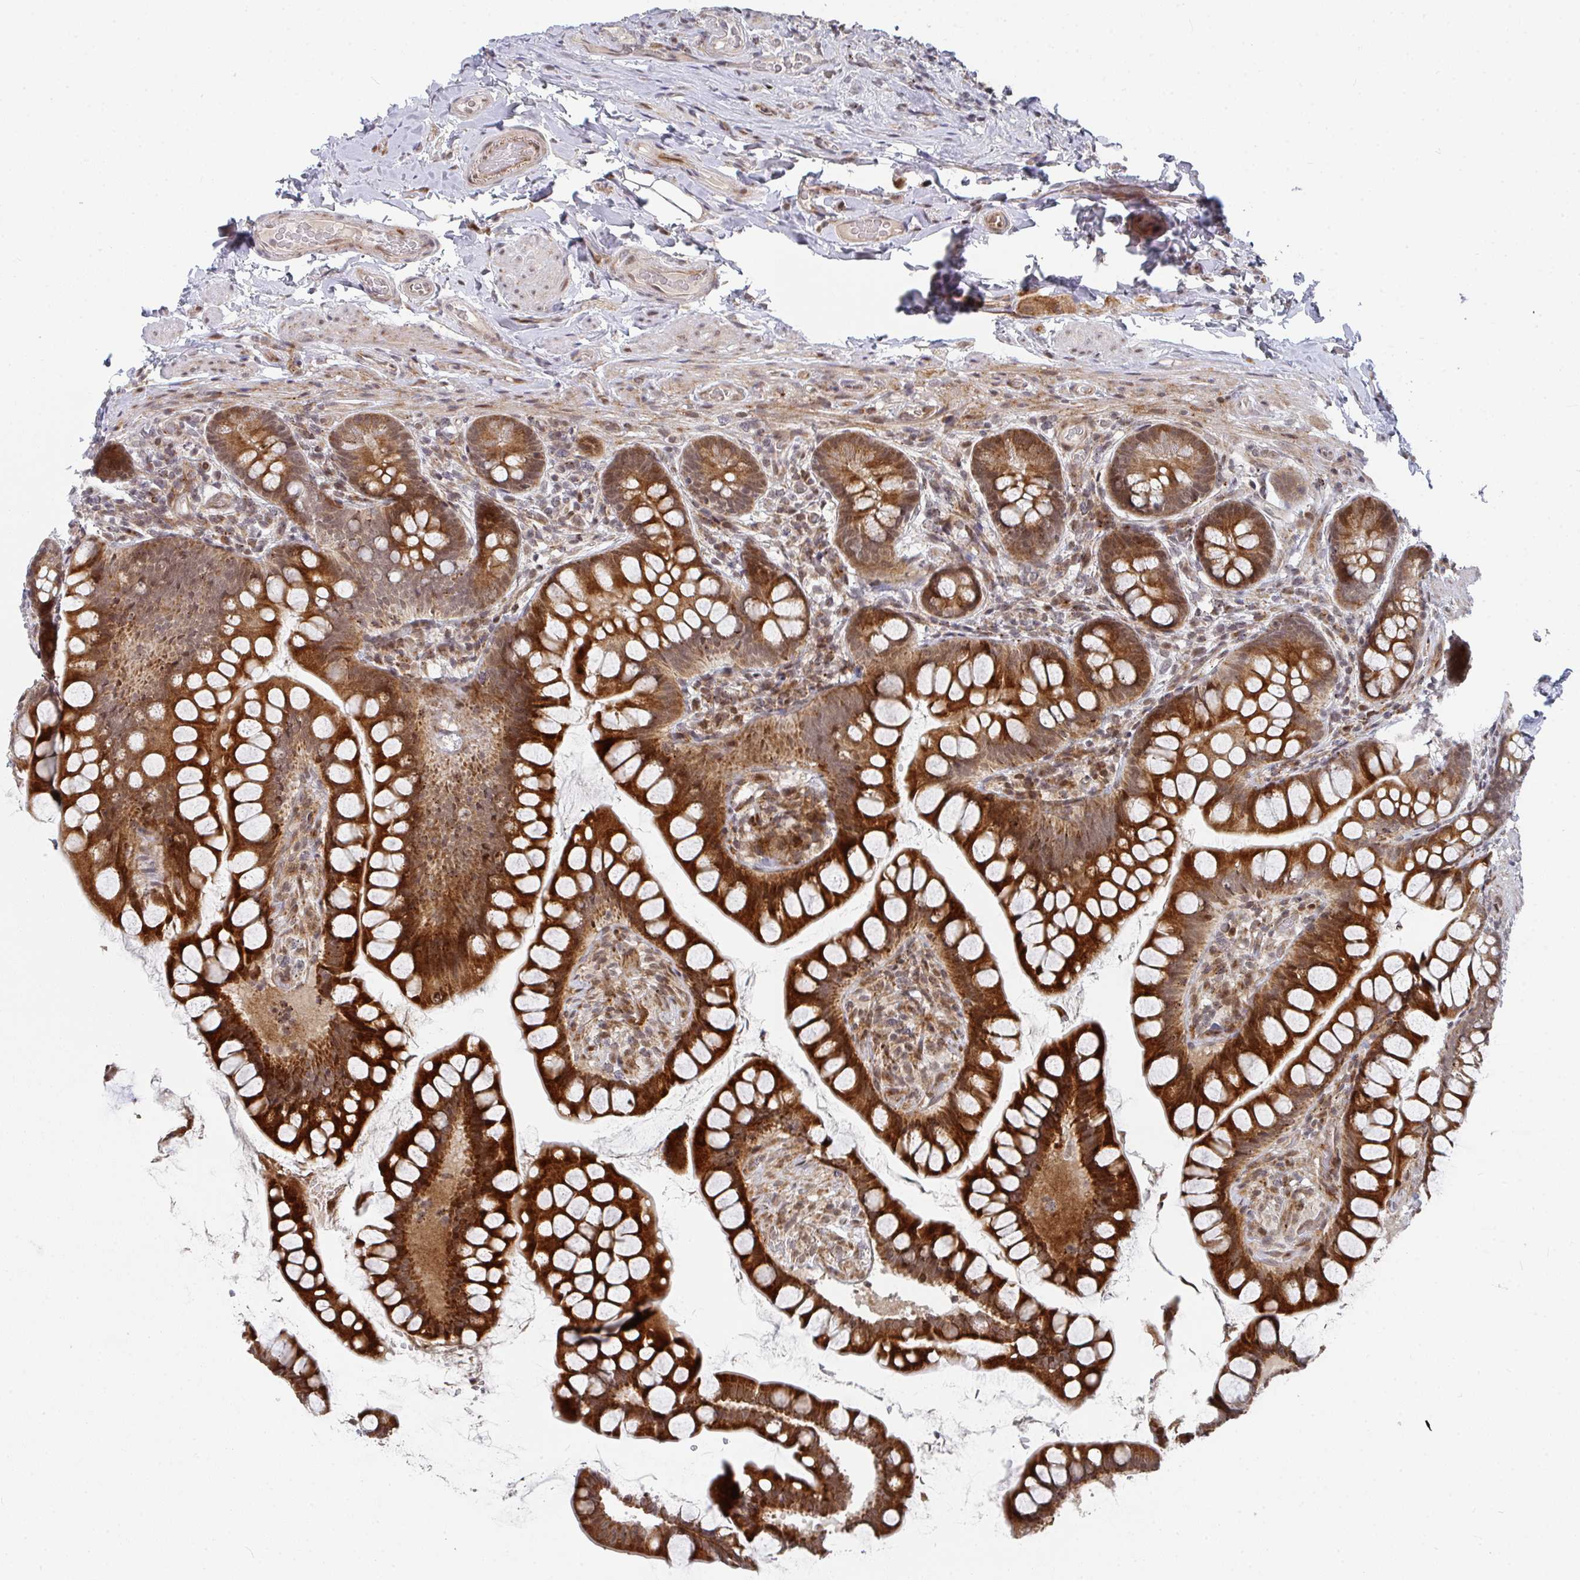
{"staining": {"intensity": "strong", "quantity": ">75%", "location": "cytoplasmic/membranous"}, "tissue": "small intestine", "cell_type": "Glandular cells", "image_type": "normal", "snomed": [{"axis": "morphology", "description": "Normal tissue, NOS"}, {"axis": "topography", "description": "Small intestine"}], "caption": "This image demonstrates normal small intestine stained with immunohistochemistry to label a protein in brown. The cytoplasmic/membranous of glandular cells show strong positivity for the protein. Nuclei are counter-stained blue.", "gene": "RBBP5", "patient": {"sex": "male", "age": 70}}